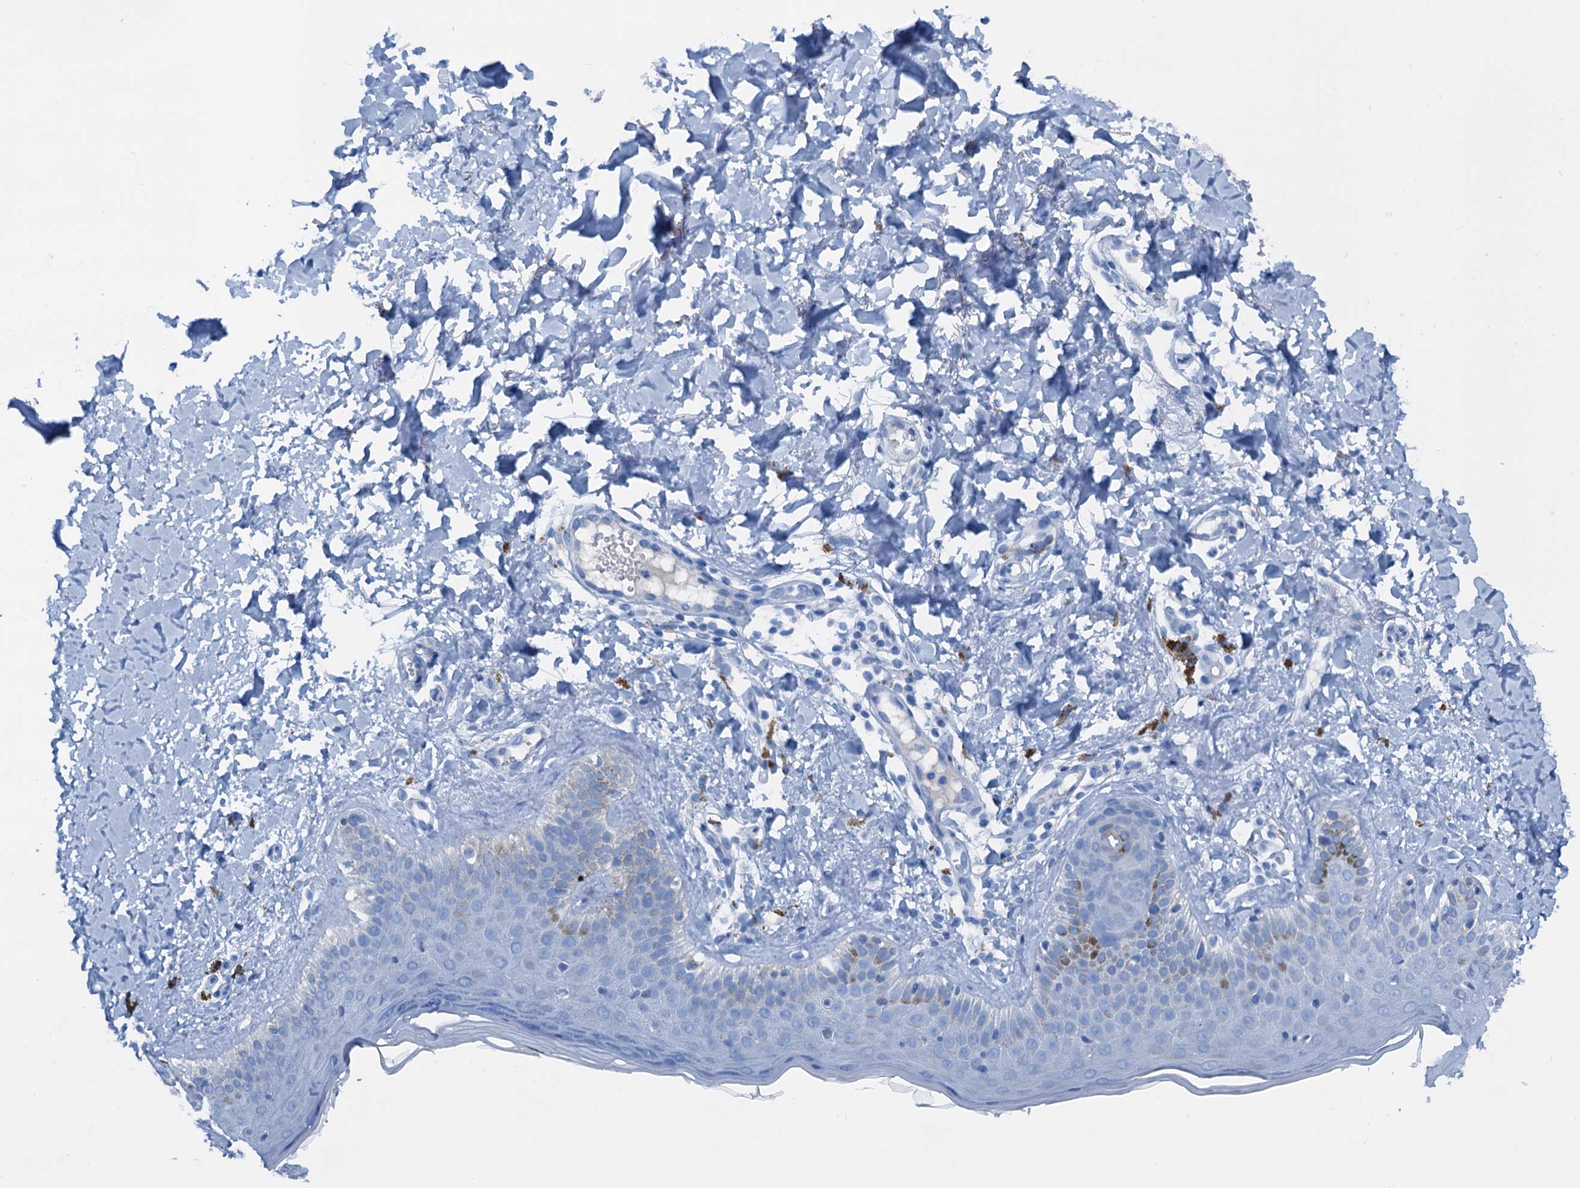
{"staining": {"intensity": "negative", "quantity": "none", "location": "none"}, "tissue": "skin", "cell_type": "Fibroblasts", "image_type": "normal", "snomed": [{"axis": "morphology", "description": "Normal tissue, NOS"}, {"axis": "topography", "description": "Skin"}], "caption": "The micrograph displays no significant expression in fibroblasts of skin.", "gene": "C1QTNF4", "patient": {"sex": "male", "age": 52}}